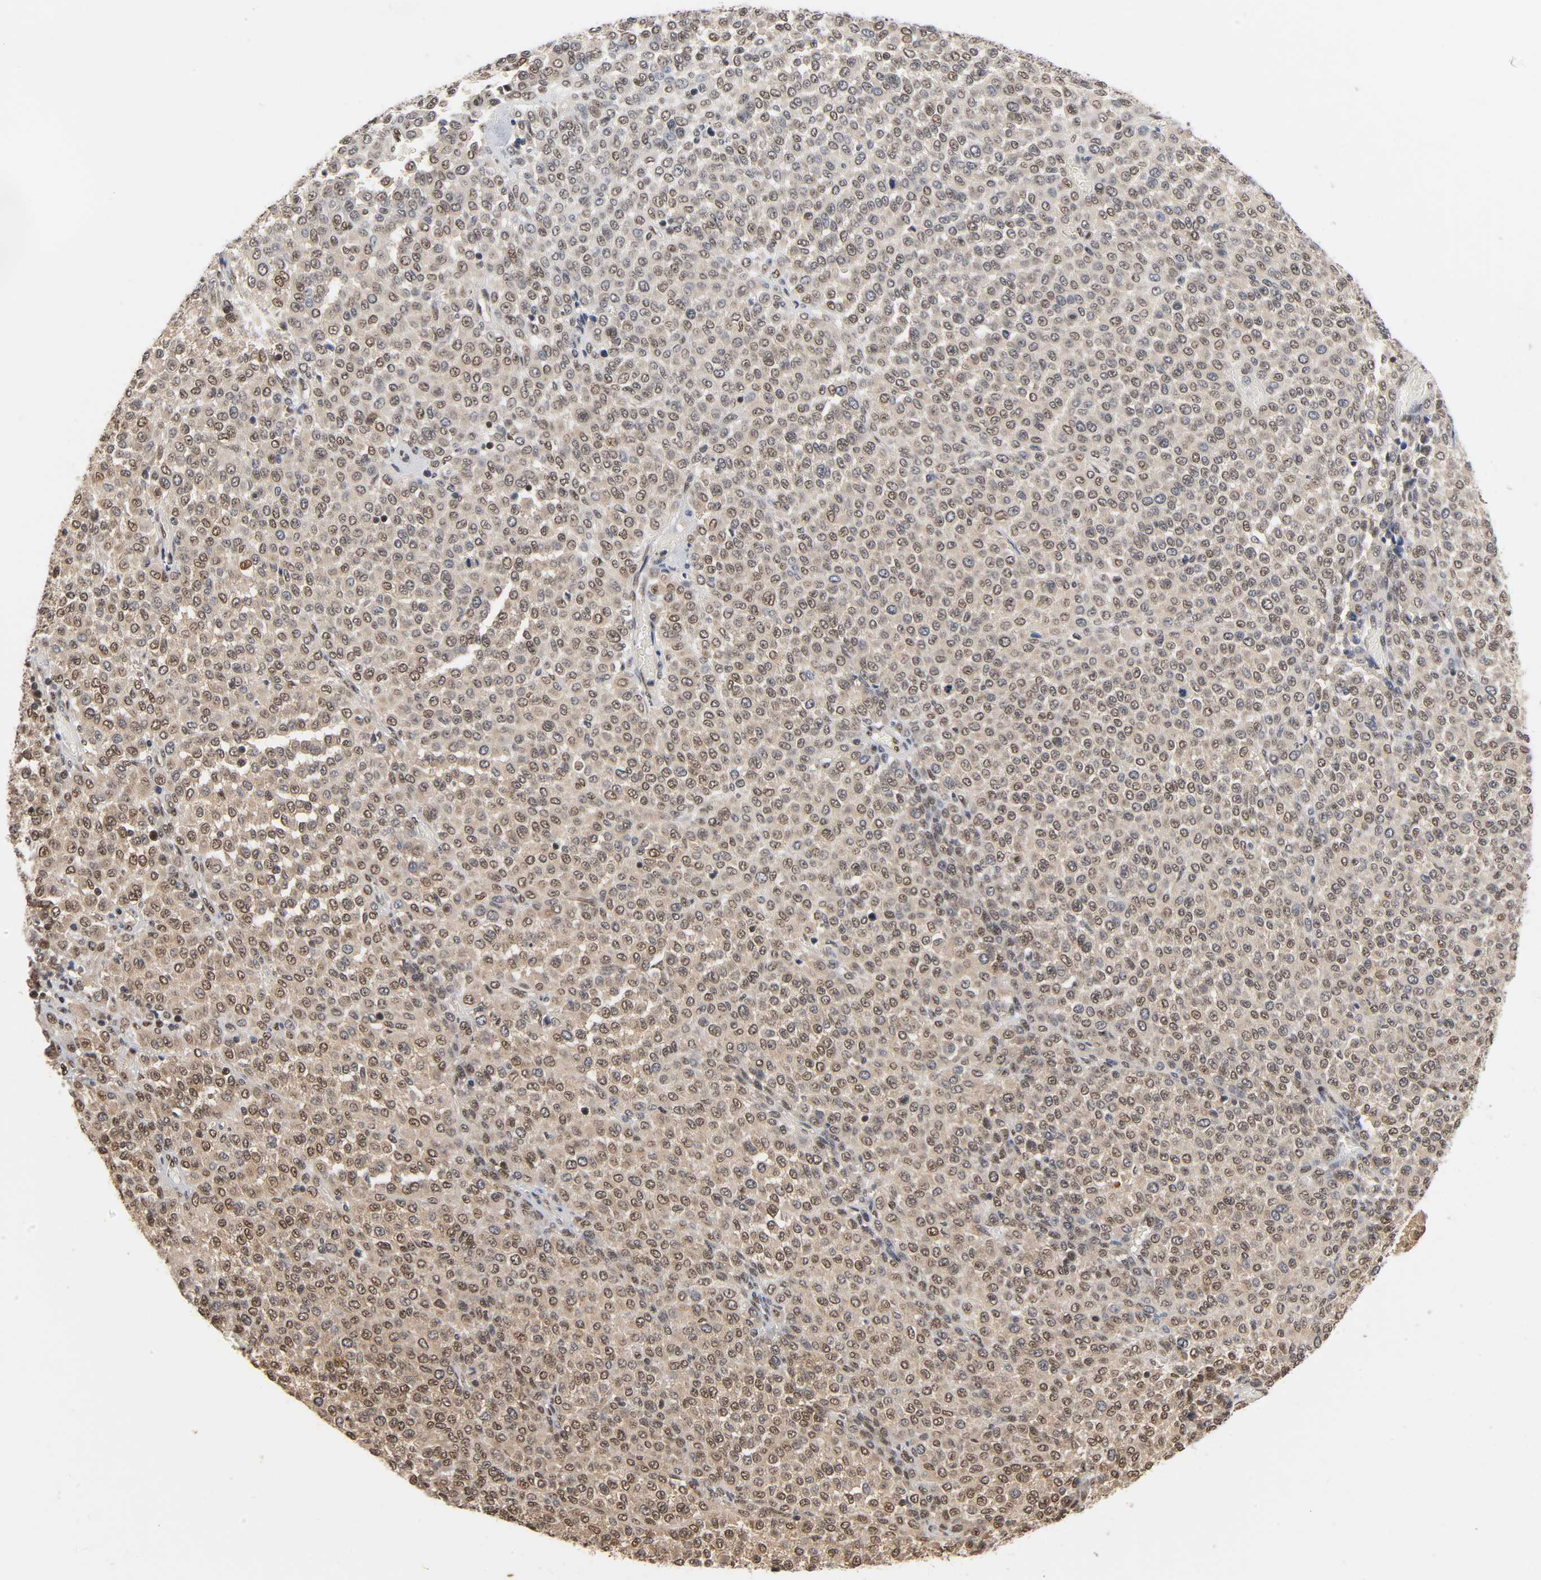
{"staining": {"intensity": "moderate", "quantity": ">75%", "location": "cytoplasmic/membranous,nuclear"}, "tissue": "melanoma", "cell_type": "Tumor cells", "image_type": "cancer", "snomed": [{"axis": "morphology", "description": "Malignant melanoma, Metastatic site"}, {"axis": "topography", "description": "Pancreas"}], "caption": "IHC of malignant melanoma (metastatic site) reveals medium levels of moderate cytoplasmic/membranous and nuclear expression in about >75% of tumor cells.", "gene": "UBC", "patient": {"sex": "female", "age": 30}}